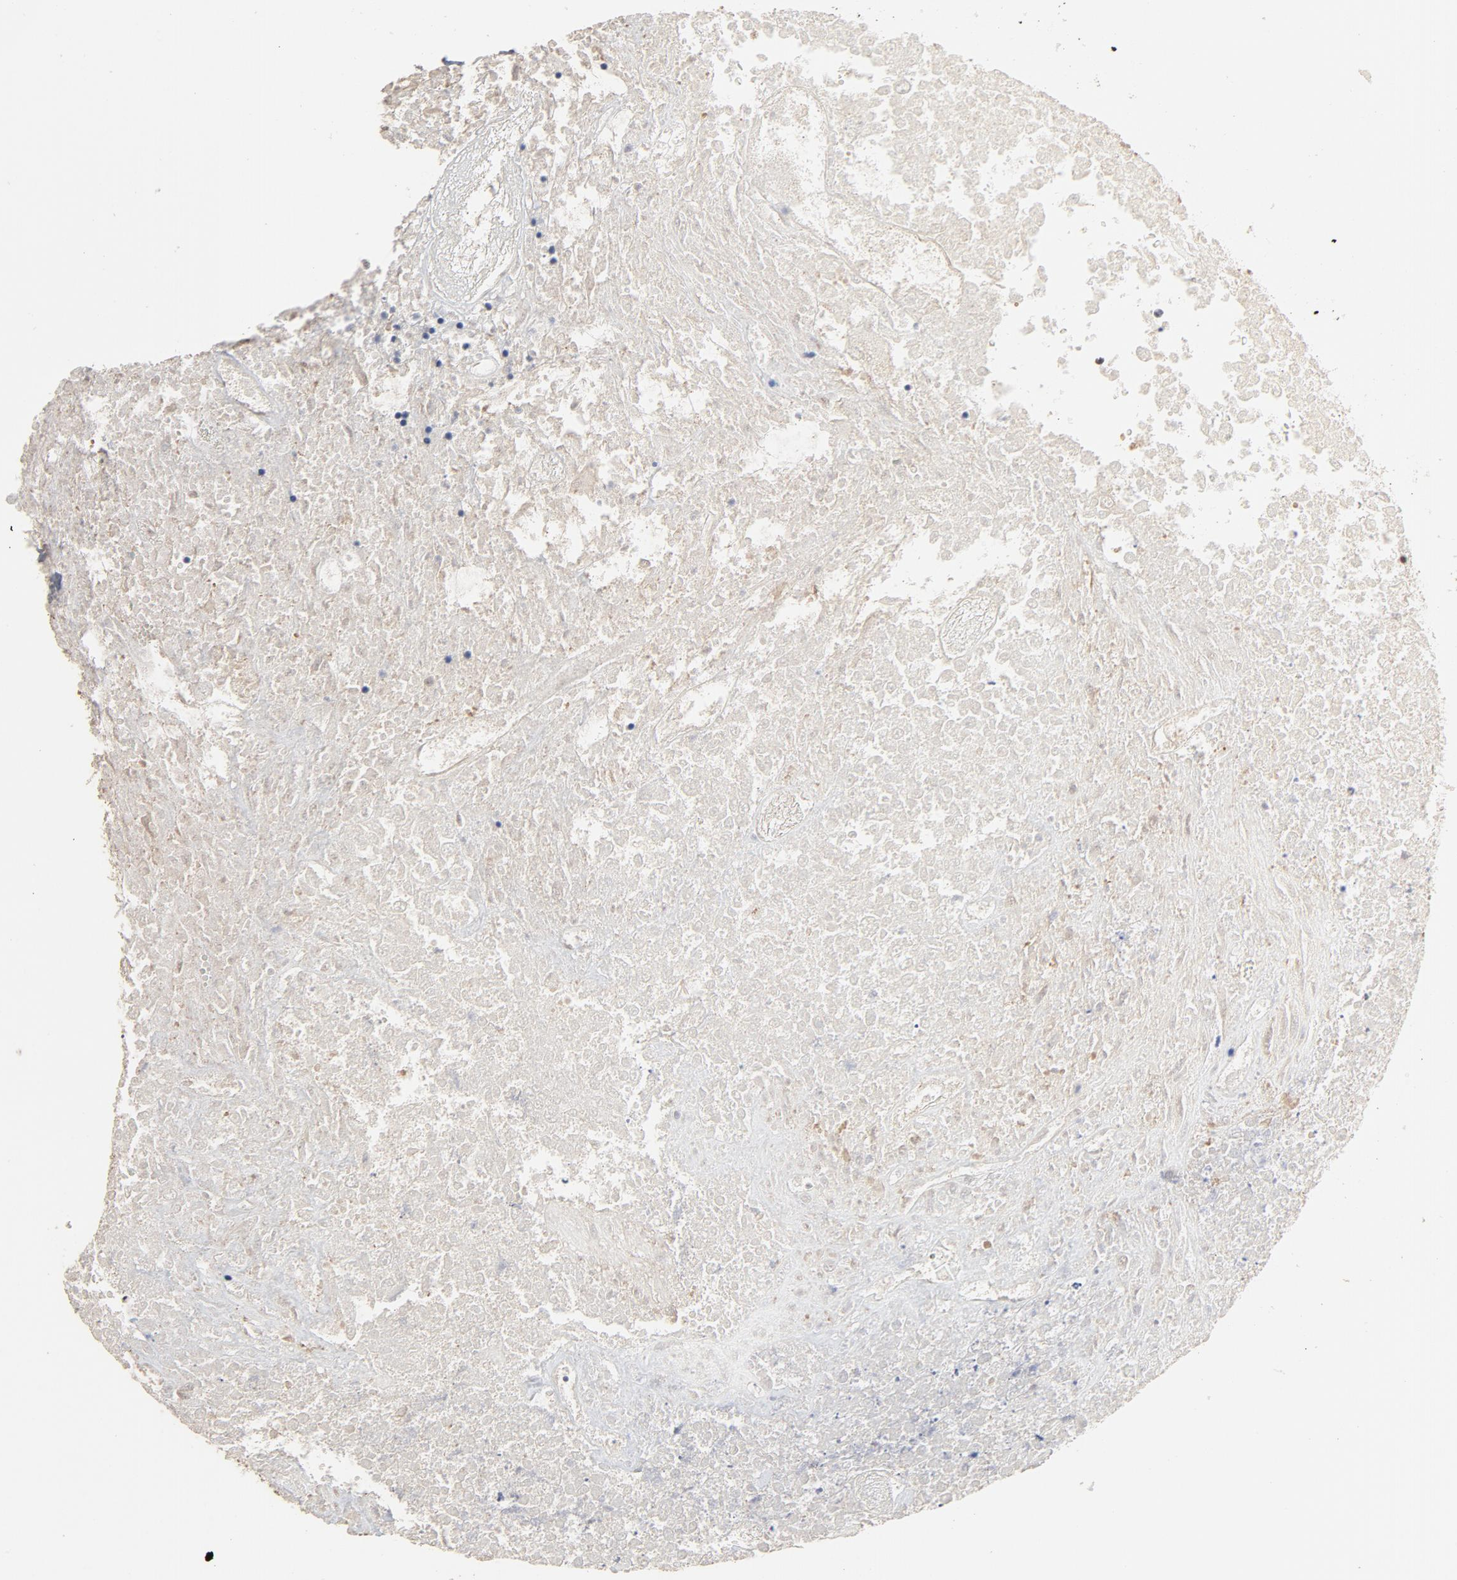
{"staining": {"intensity": "moderate", "quantity": ">75%", "location": "nuclear"}, "tissue": "testis cancer", "cell_type": "Tumor cells", "image_type": "cancer", "snomed": [{"axis": "morphology", "description": "Necrosis, NOS"}, {"axis": "morphology", "description": "Carcinoma, Embryonal, NOS"}, {"axis": "topography", "description": "Testis"}], "caption": "Protein expression analysis of human testis embryonal carcinoma reveals moderate nuclear expression in approximately >75% of tumor cells.", "gene": "TP53RK", "patient": {"sex": "male", "age": 19}}